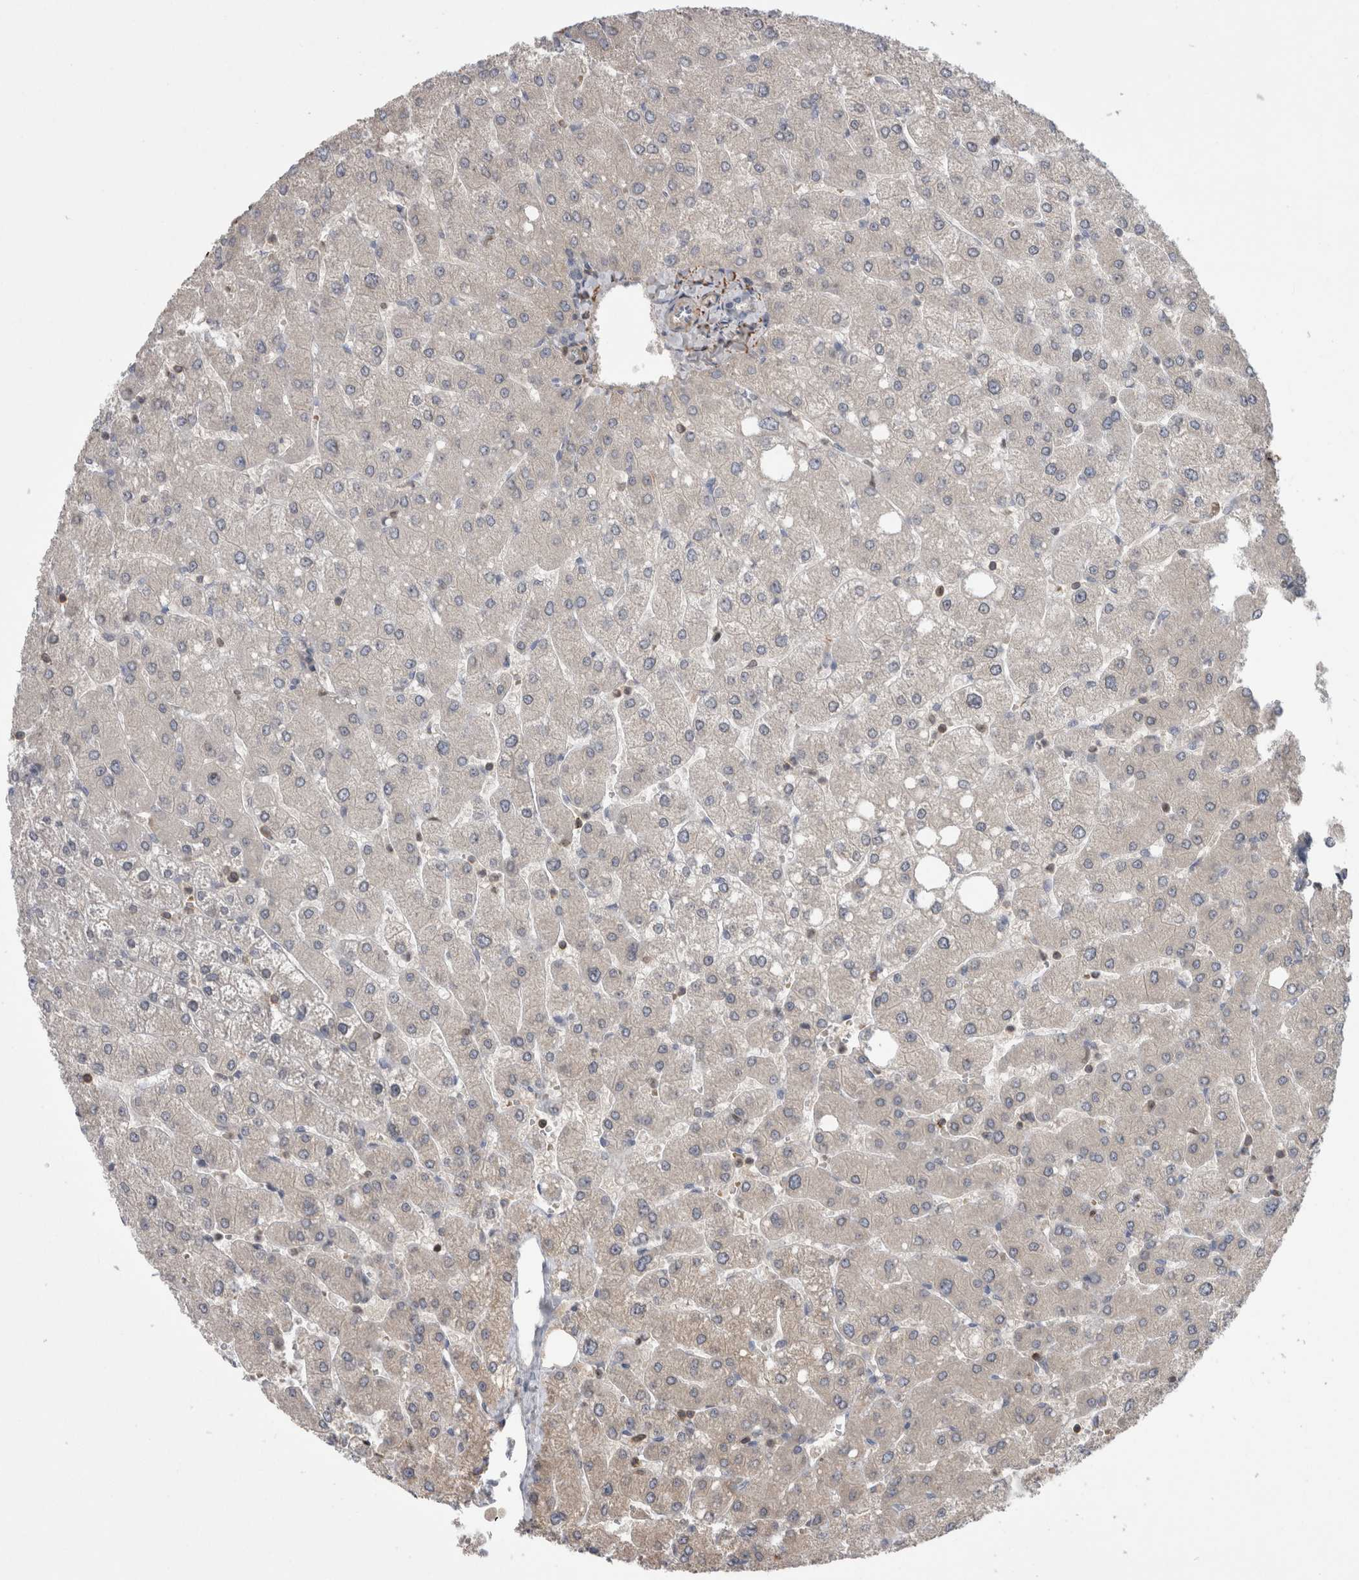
{"staining": {"intensity": "negative", "quantity": "none", "location": "none"}, "tissue": "liver", "cell_type": "Cholangiocytes", "image_type": "normal", "snomed": [{"axis": "morphology", "description": "Normal tissue, NOS"}, {"axis": "topography", "description": "Liver"}], "caption": "High magnification brightfield microscopy of unremarkable liver stained with DAB (3,3'-diaminobenzidine) (brown) and counterstained with hematoxylin (blue): cholangiocytes show no significant expression. (Immunohistochemistry, brightfield microscopy, high magnification).", "gene": "DARS2", "patient": {"sex": "male", "age": 55}}